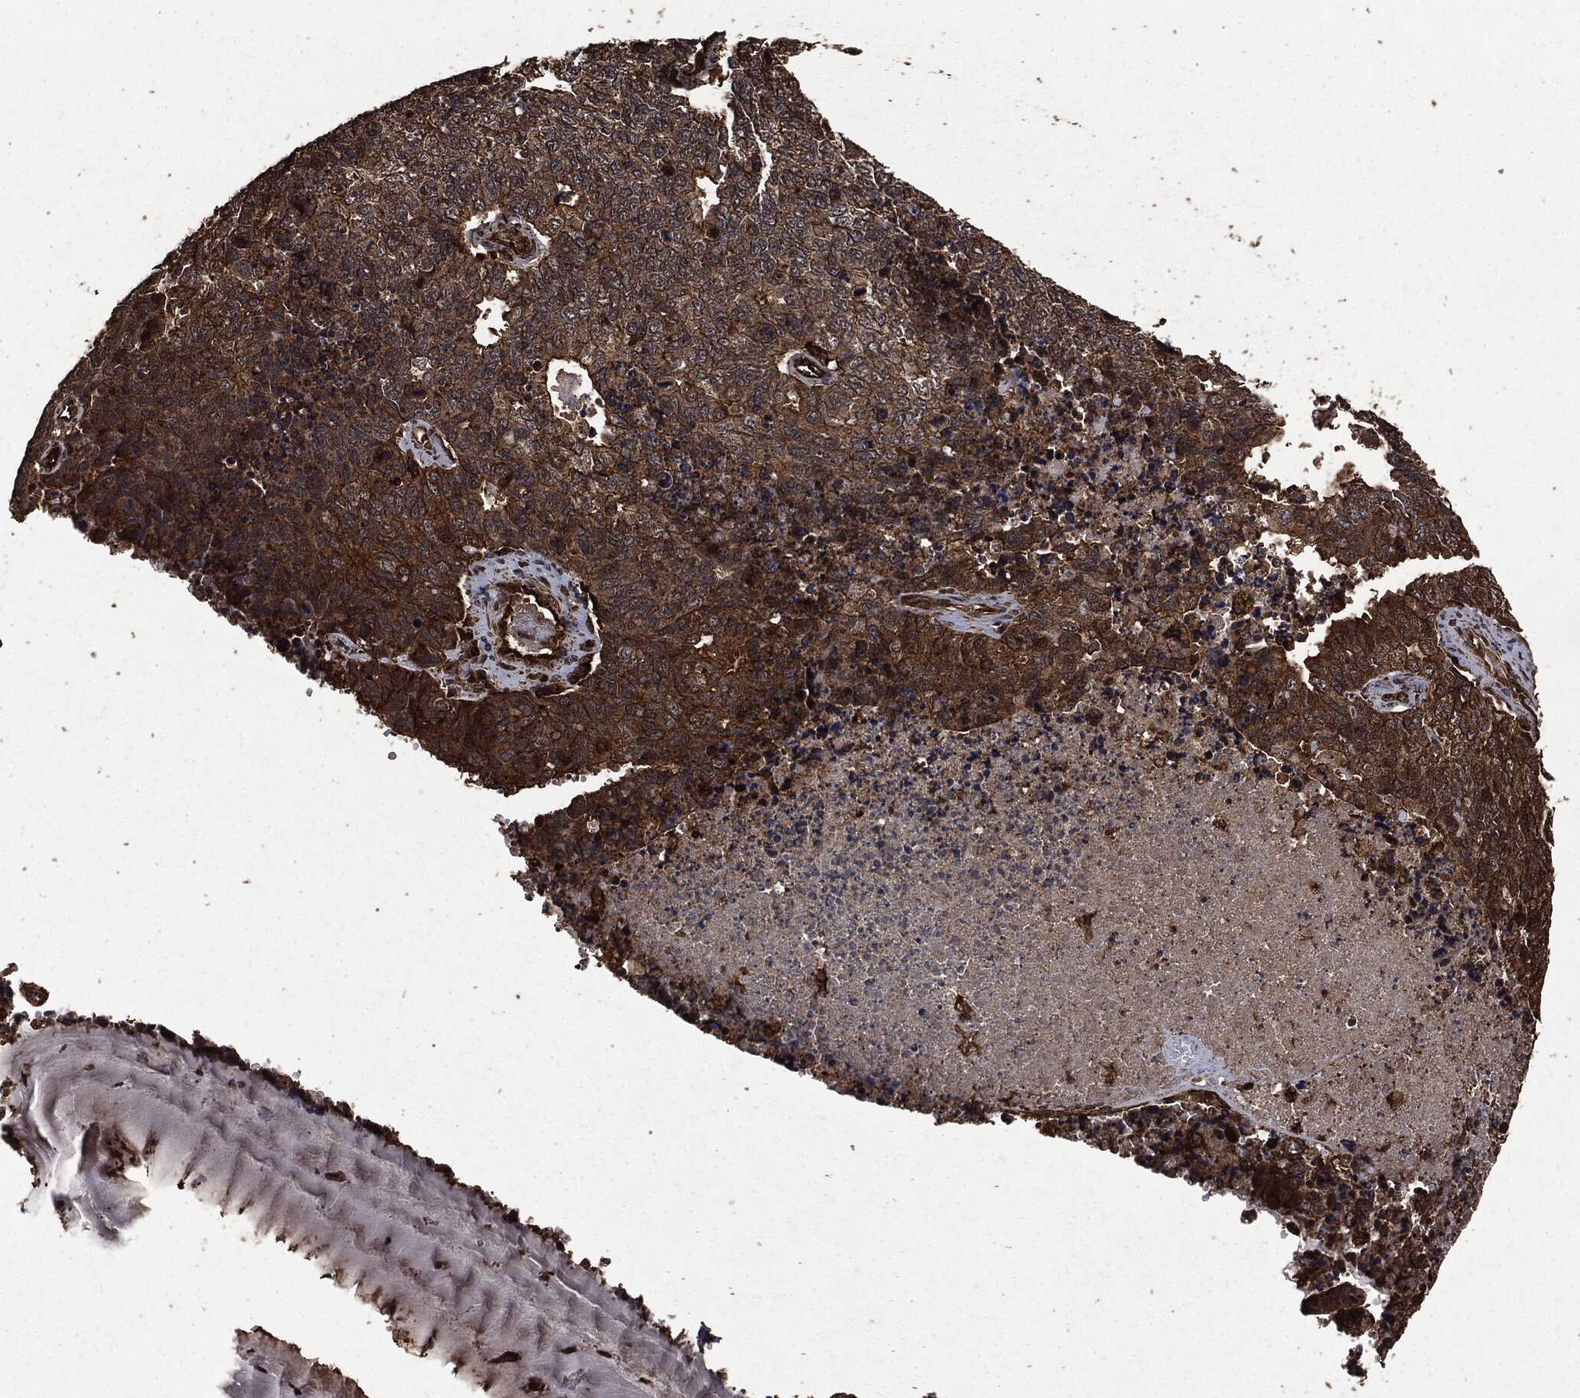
{"staining": {"intensity": "strong", "quantity": "25%-75%", "location": "cytoplasmic/membranous"}, "tissue": "cervical cancer", "cell_type": "Tumor cells", "image_type": "cancer", "snomed": [{"axis": "morphology", "description": "Squamous cell carcinoma, NOS"}, {"axis": "topography", "description": "Cervix"}], "caption": "Immunohistochemical staining of cervical cancer shows high levels of strong cytoplasmic/membranous positivity in about 25%-75% of tumor cells.", "gene": "HRAS", "patient": {"sex": "female", "age": 63}}